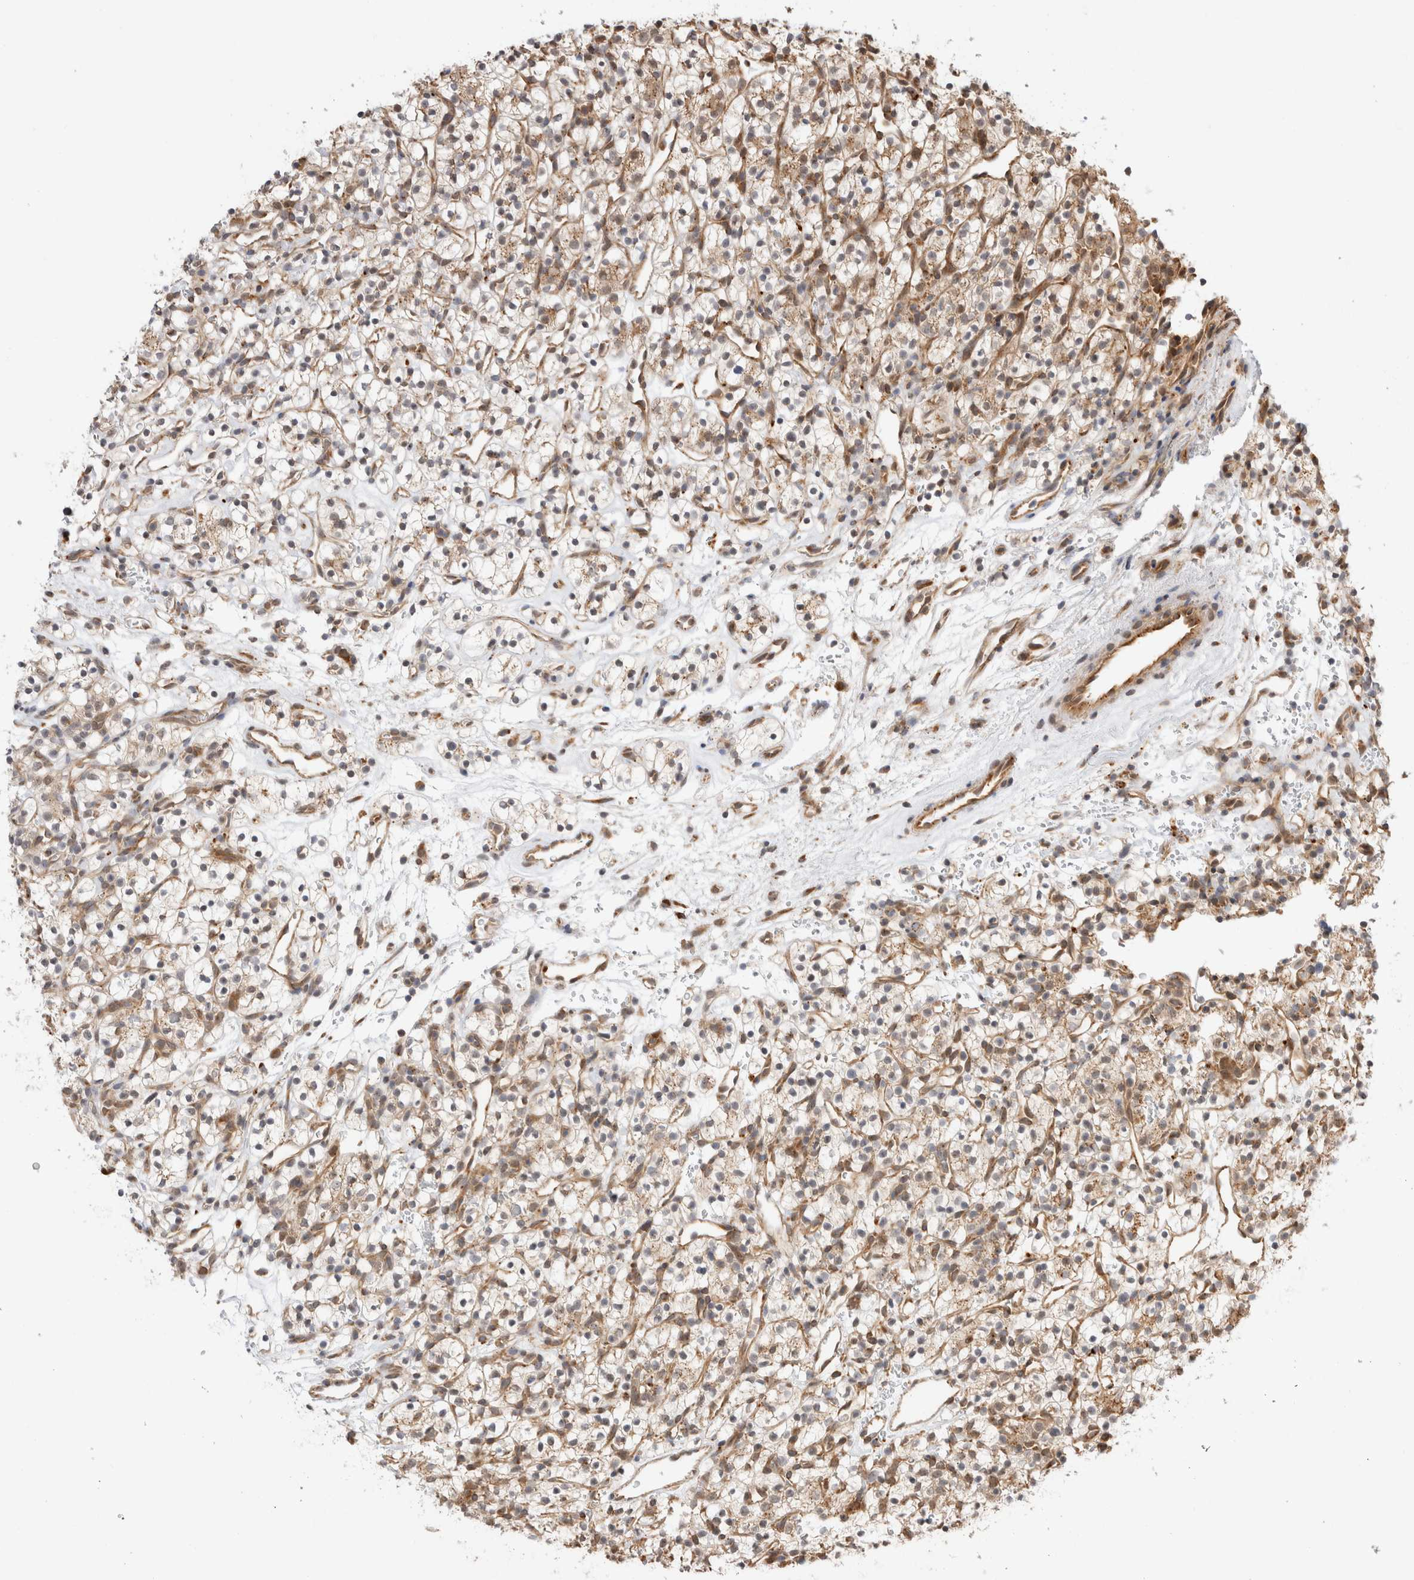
{"staining": {"intensity": "weak", "quantity": ">75%", "location": "cytoplasmic/membranous"}, "tissue": "renal cancer", "cell_type": "Tumor cells", "image_type": "cancer", "snomed": [{"axis": "morphology", "description": "Adenocarcinoma, NOS"}, {"axis": "topography", "description": "Kidney"}], "caption": "IHC (DAB) staining of human renal cancer reveals weak cytoplasmic/membranous protein staining in approximately >75% of tumor cells.", "gene": "ACTL9", "patient": {"sex": "female", "age": 57}}